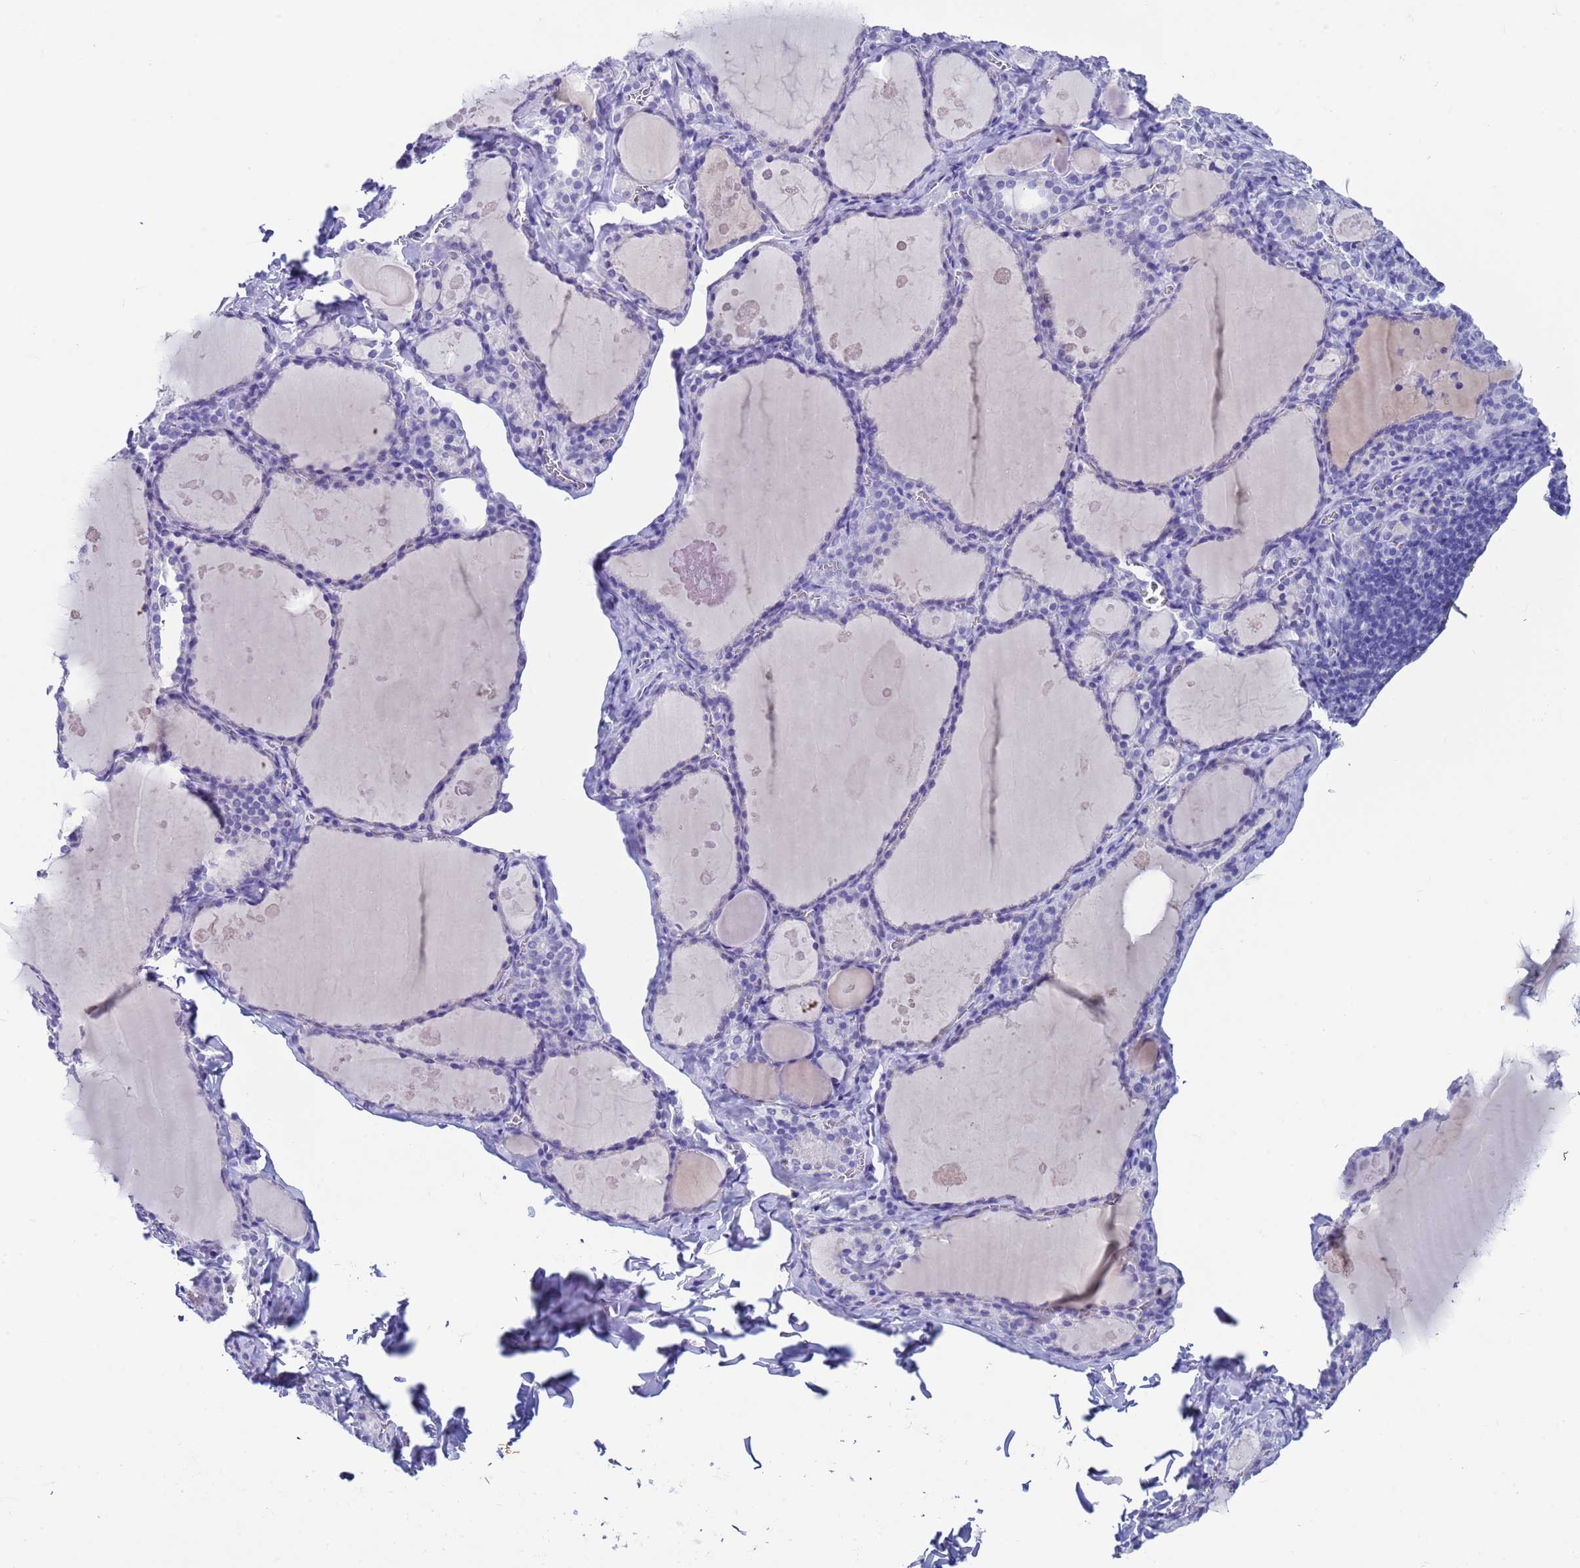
{"staining": {"intensity": "negative", "quantity": "none", "location": "none"}, "tissue": "thyroid gland", "cell_type": "Glandular cells", "image_type": "normal", "snomed": [{"axis": "morphology", "description": "Normal tissue, NOS"}, {"axis": "topography", "description": "Thyroid gland"}], "caption": "Immunohistochemical staining of benign thyroid gland reveals no significant expression in glandular cells. Nuclei are stained in blue.", "gene": "CKM", "patient": {"sex": "male", "age": 56}}